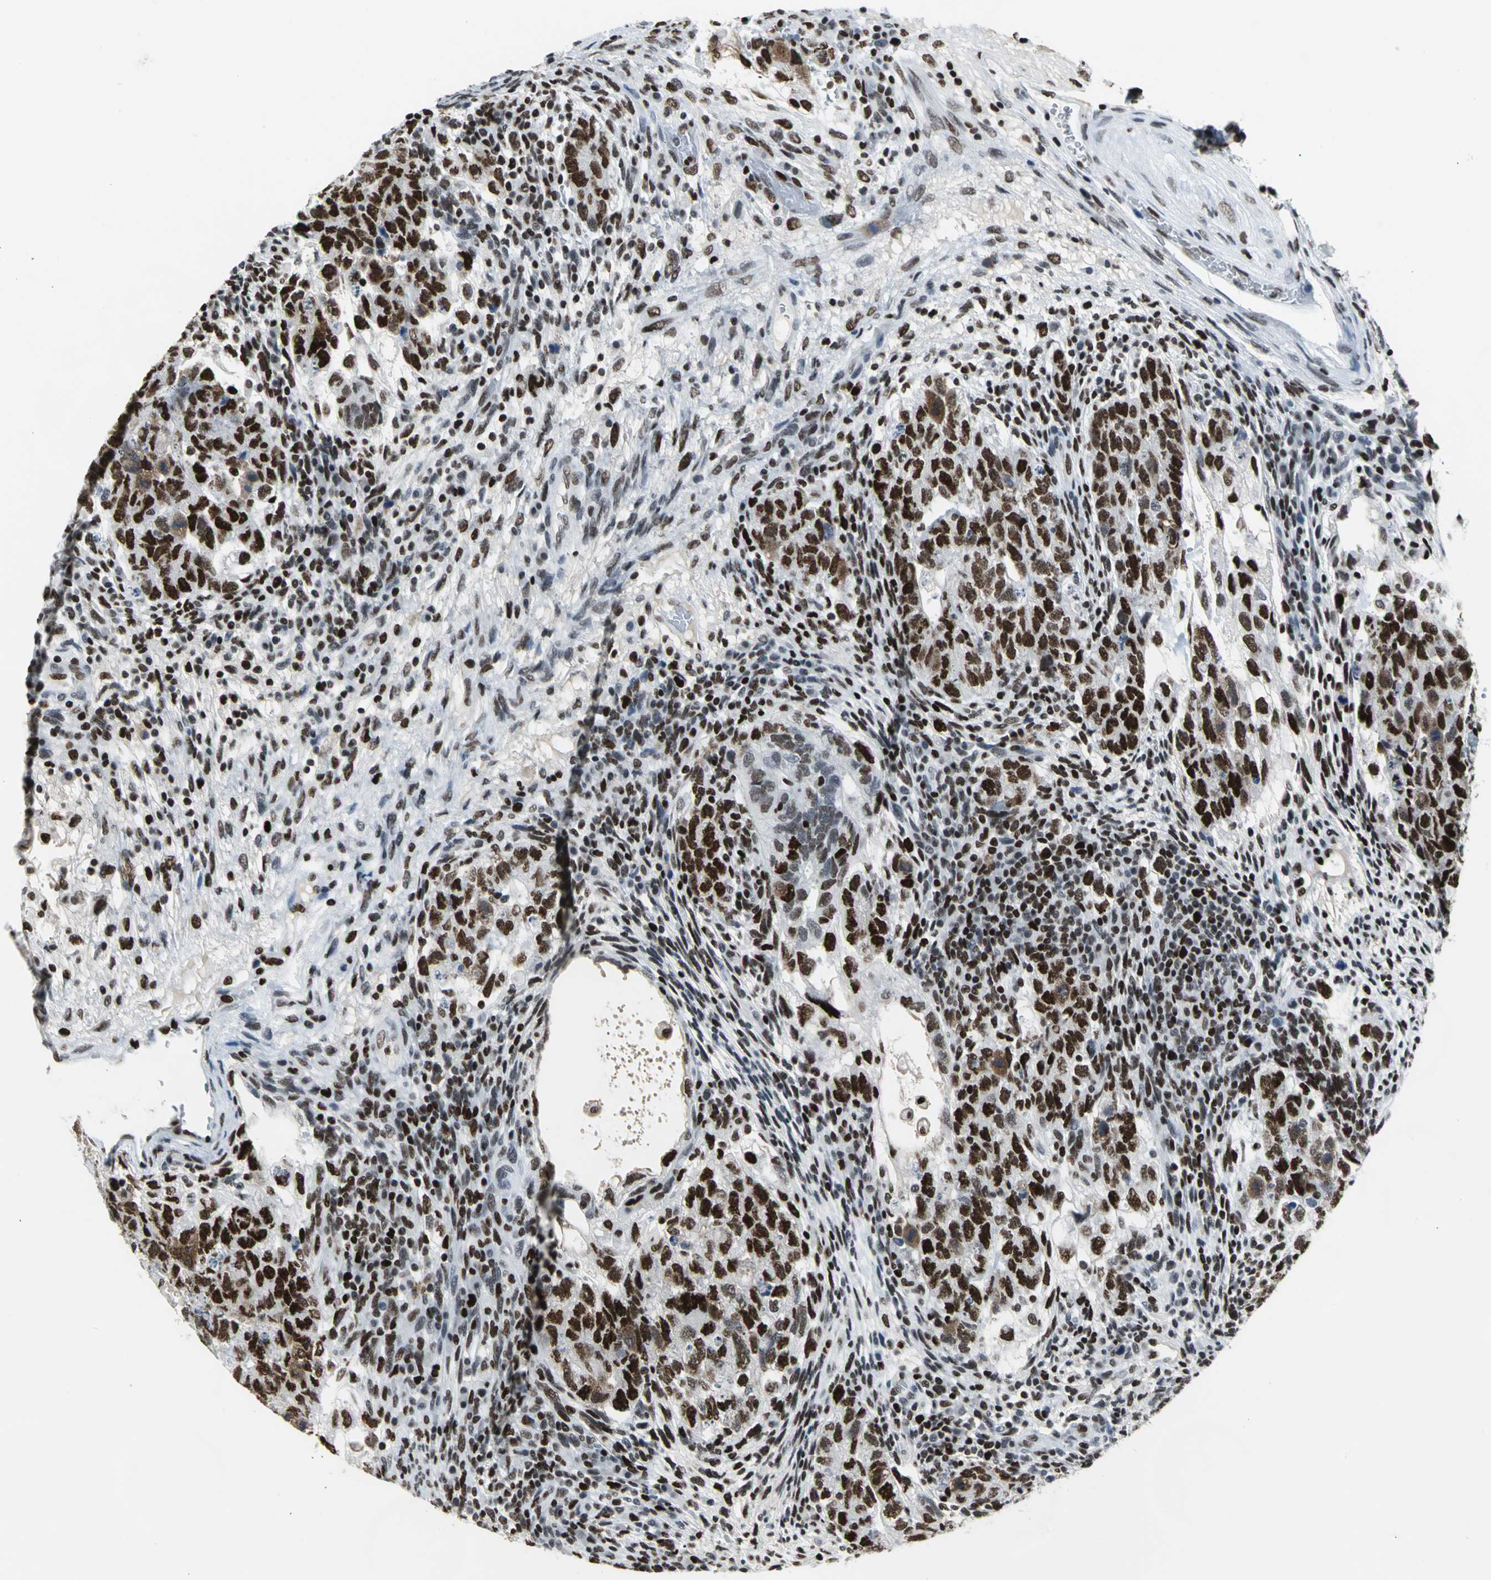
{"staining": {"intensity": "strong", "quantity": ">75%", "location": "nuclear"}, "tissue": "testis cancer", "cell_type": "Tumor cells", "image_type": "cancer", "snomed": [{"axis": "morphology", "description": "Normal tissue, NOS"}, {"axis": "morphology", "description": "Carcinoma, Embryonal, NOS"}, {"axis": "topography", "description": "Testis"}], "caption": "IHC (DAB) staining of human embryonal carcinoma (testis) demonstrates strong nuclear protein expression in approximately >75% of tumor cells. (DAB (3,3'-diaminobenzidine) = brown stain, brightfield microscopy at high magnification).", "gene": "HNRNPD", "patient": {"sex": "male", "age": 36}}